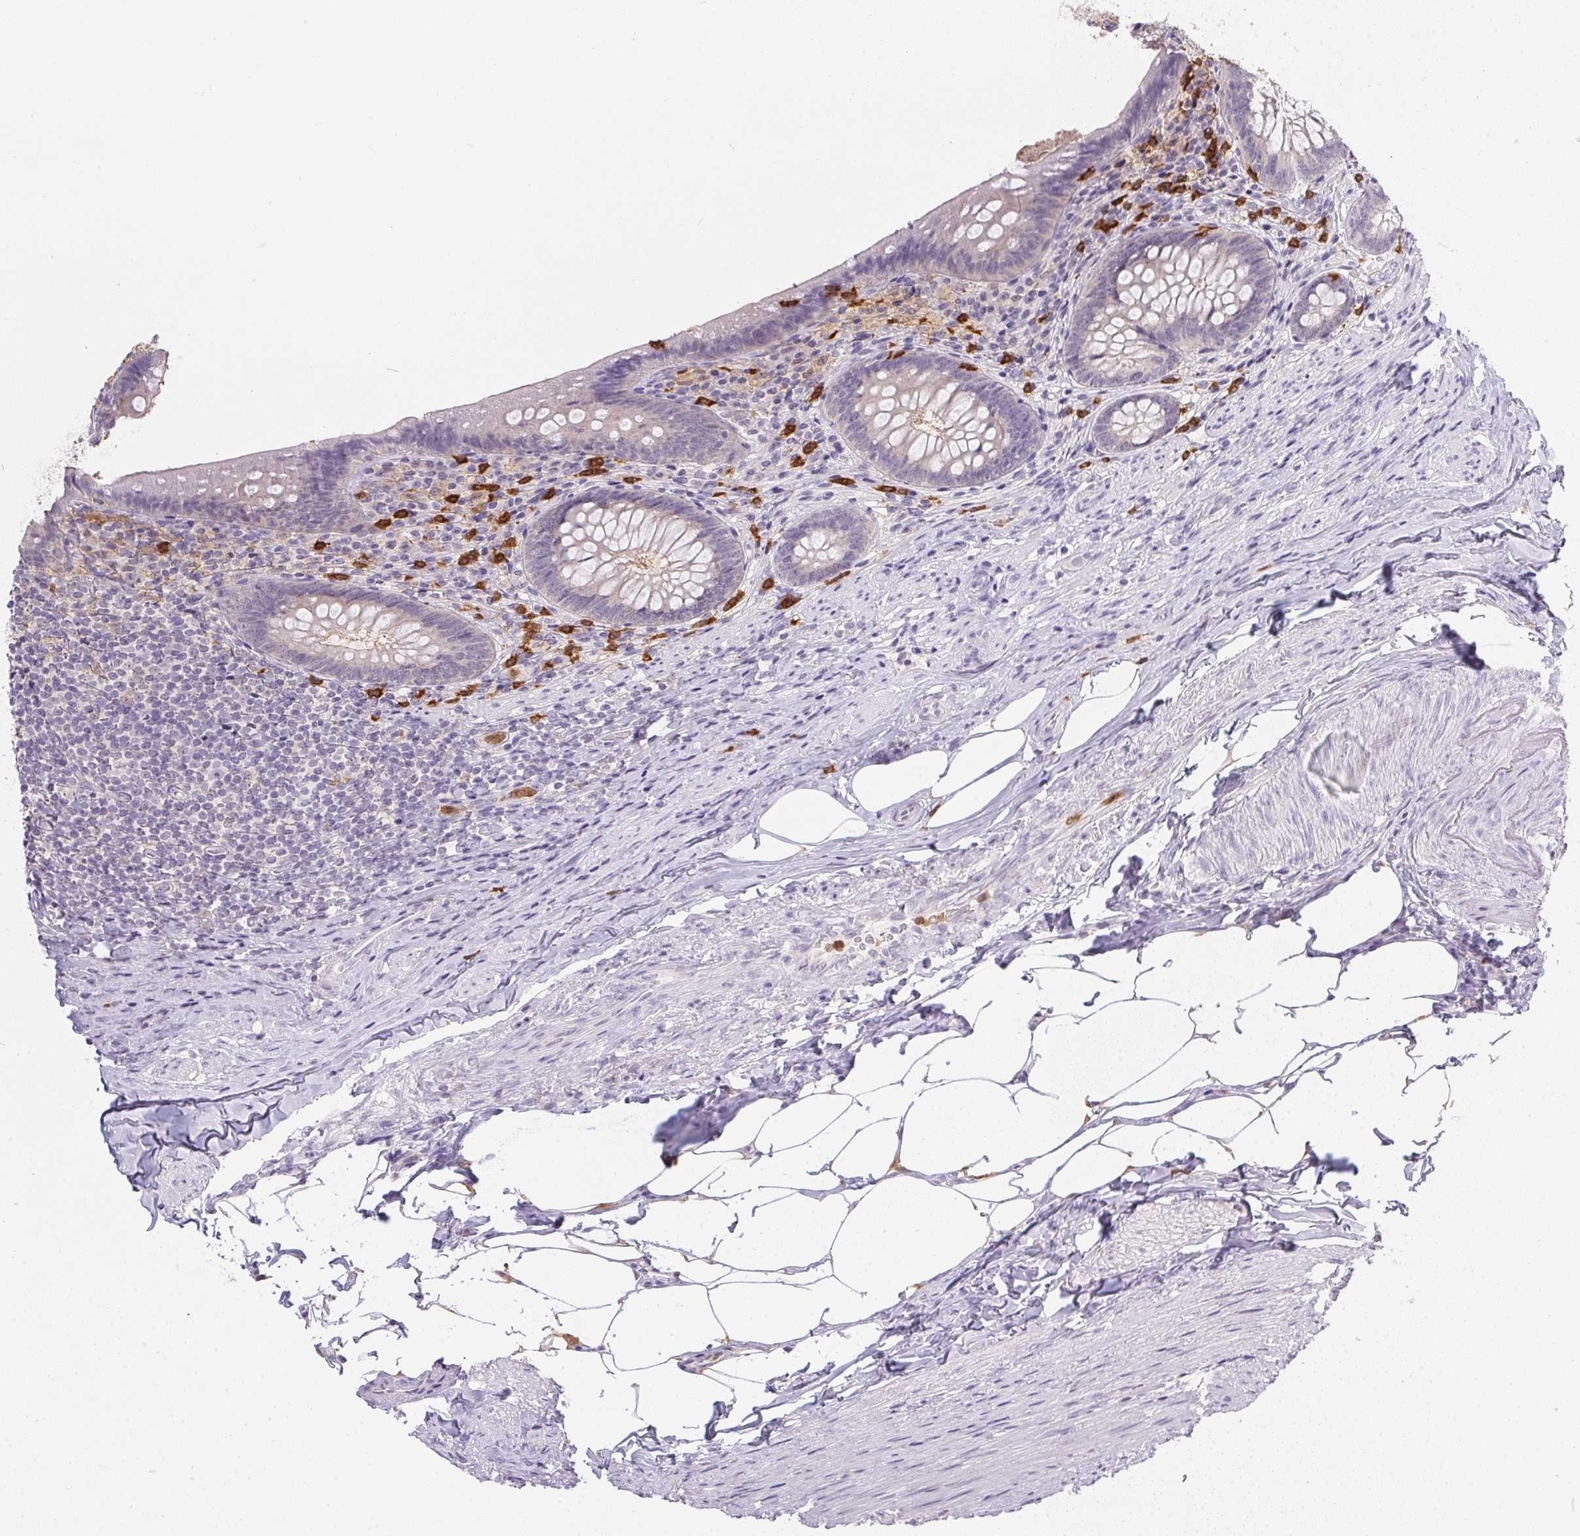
{"staining": {"intensity": "negative", "quantity": "none", "location": "none"}, "tissue": "appendix", "cell_type": "Glandular cells", "image_type": "normal", "snomed": [{"axis": "morphology", "description": "Normal tissue, NOS"}, {"axis": "topography", "description": "Appendix"}], "caption": "A photomicrograph of appendix stained for a protein displays no brown staining in glandular cells. Brightfield microscopy of immunohistochemistry (IHC) stained with DAB (brown) and hematoxylin (blue), captured at high magnification.", "gene": "DNAJC5G", "patient": {"sex": "male", "age": 47}}